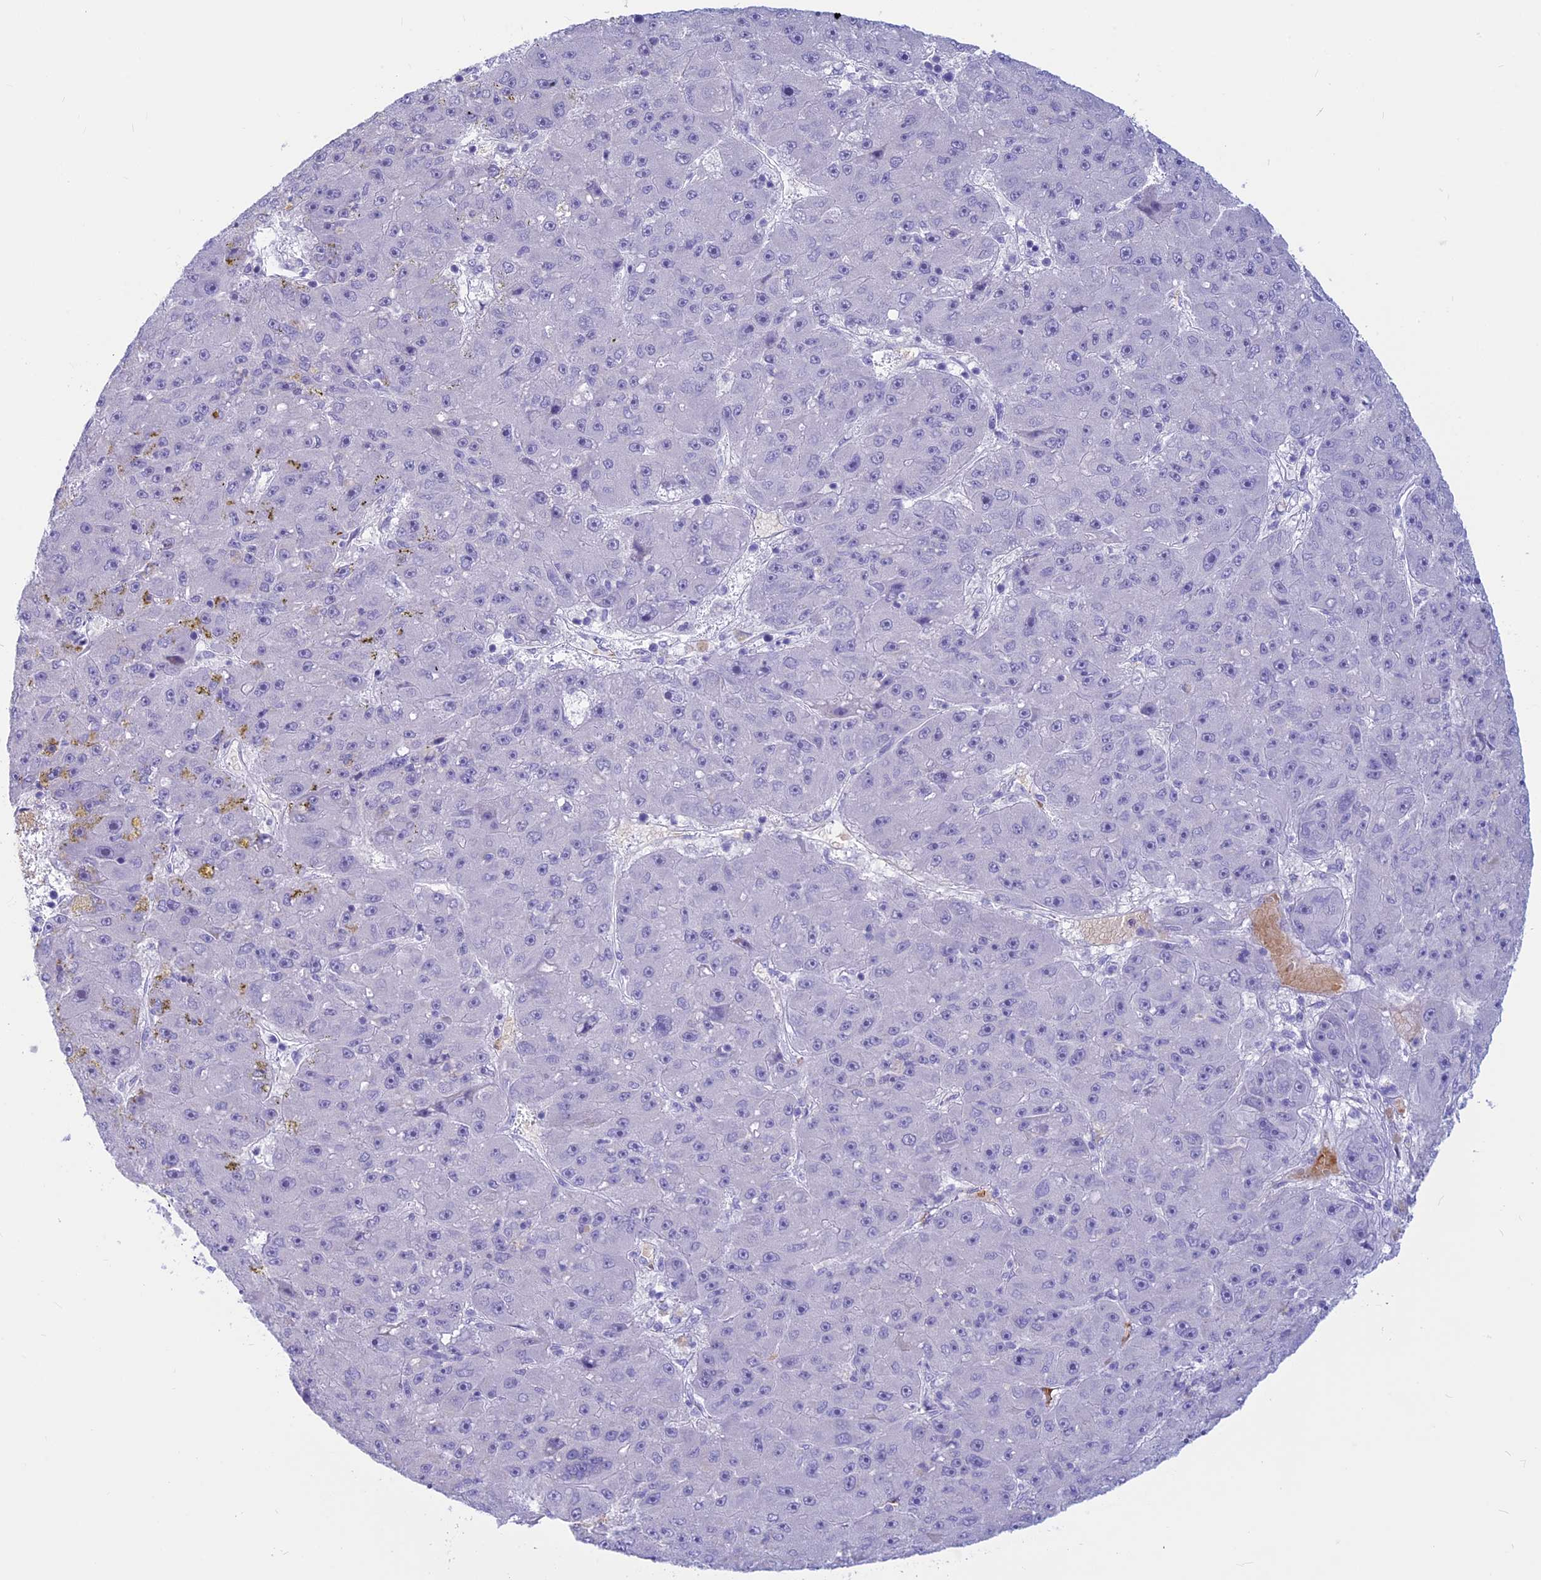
{"staining": {"intensity": "negative", "quantity": "none", "location": "none"}, "tissue": "liver cancer", "cell_type": "Tumor cells", "image_type": "cancer", "snomed": [{"axis": "morphology", "description": "Carcinoma, Hepatocellular, NOS"}, {"axis": "topography", "description": "Liver"}], "caption": "Tumor cells are negative for brown protein staining in hepatocellular carcinoma (liver). (Immunohistochemistry (ihc), brightfield microscopy, high magnification).", "gene": "GAPDHS", "patient": {"sex": "male", "age": 67}}